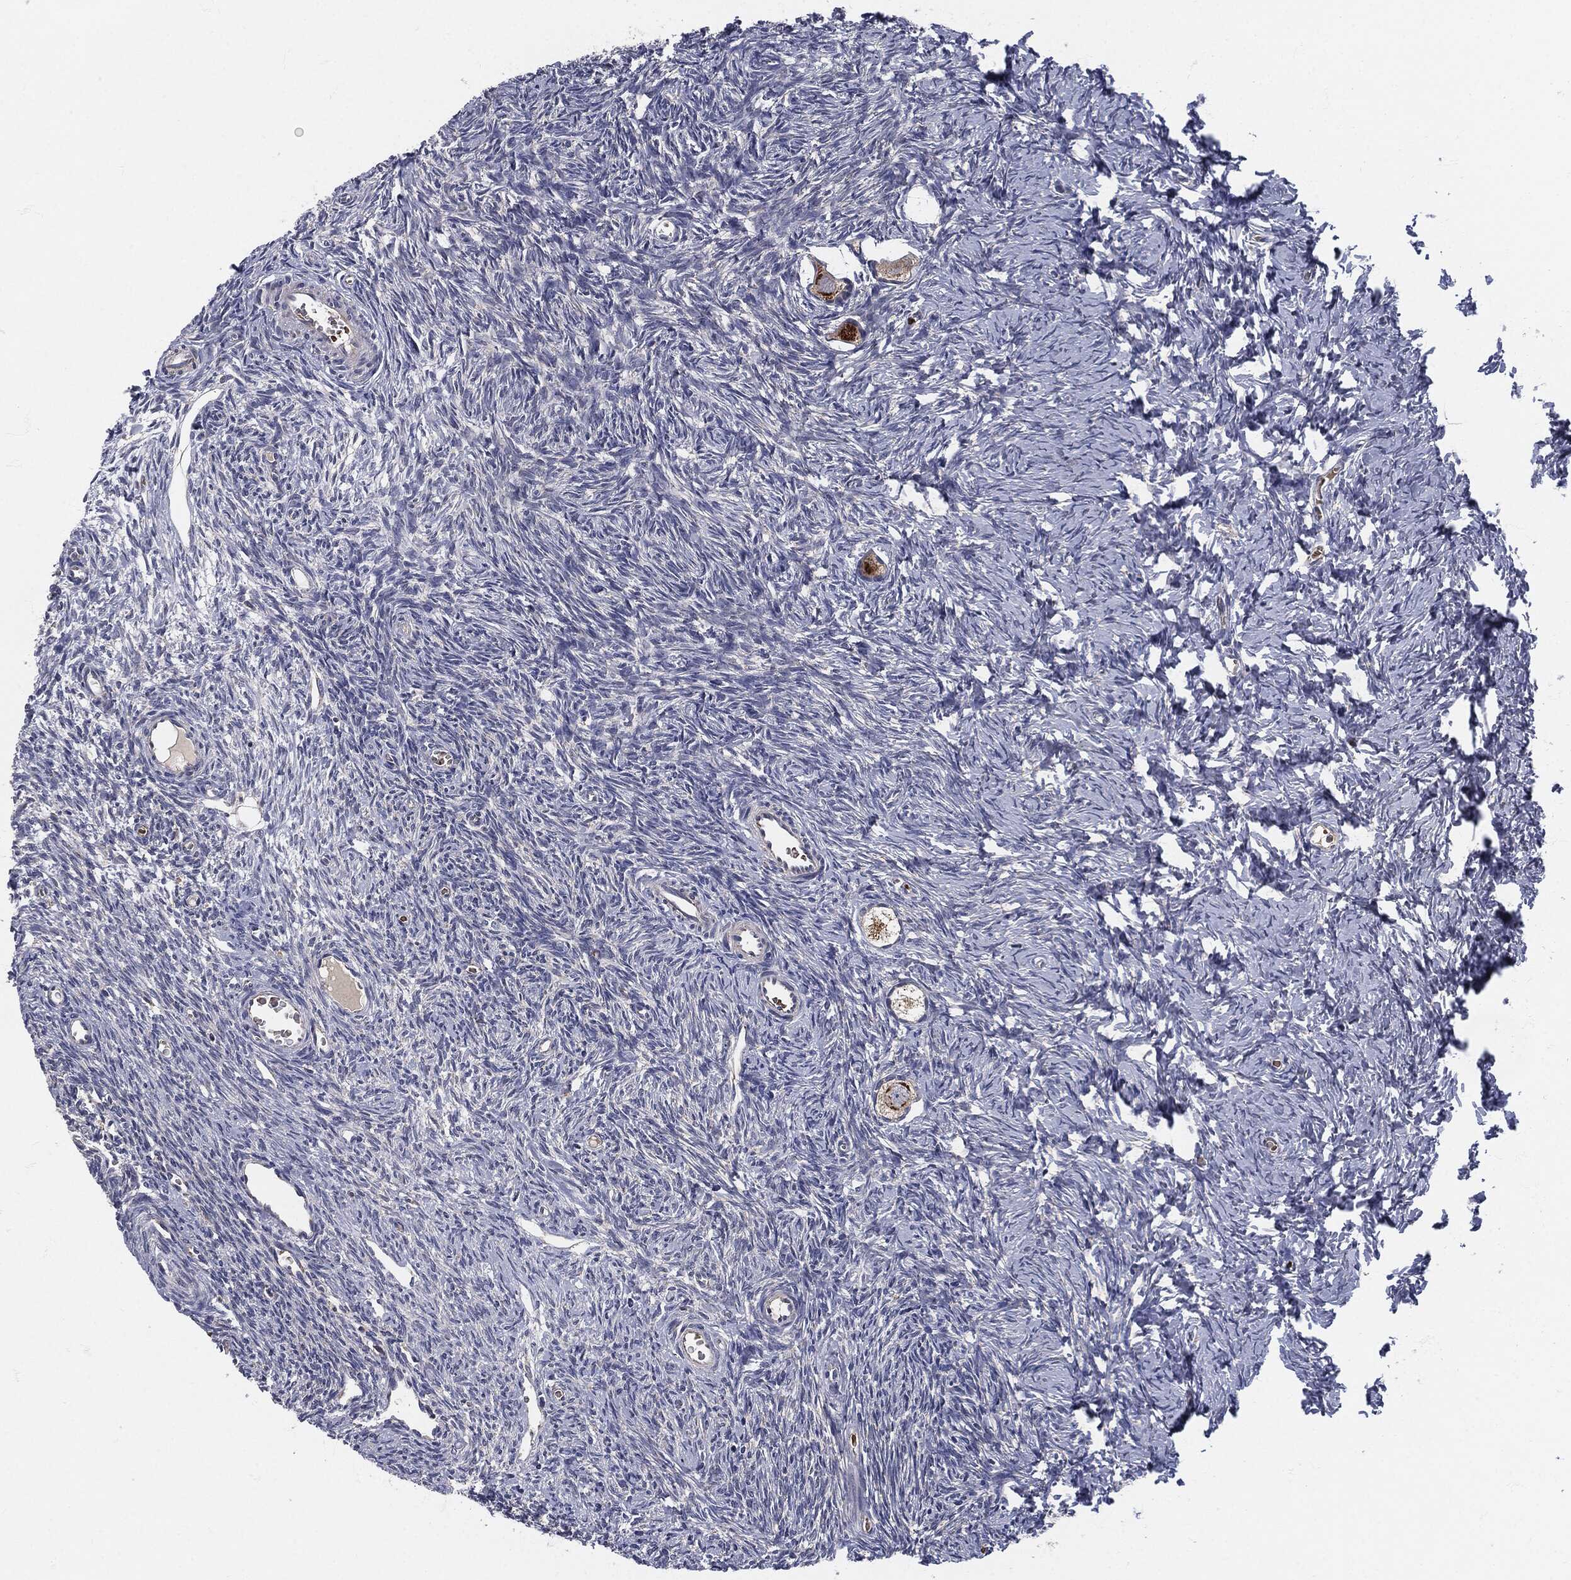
{"staining": {"intensity": "negative", "quantity": "none", "location": "none"}, "tissue": "ovary", "cell_type": "Follicle cells", "image_type": "normal", "snomed": [{"axis": "morphology", "description": "Normal tissue, NOS"}, {"axis": "topography", "description": "Ovary"}], "caption": "Immunohistochemistry (IHC) of normal human ovary shows no staining in follicle cells.", "gene": "SIGLEC9", "patient": {"sex": "female", "age": 27}}